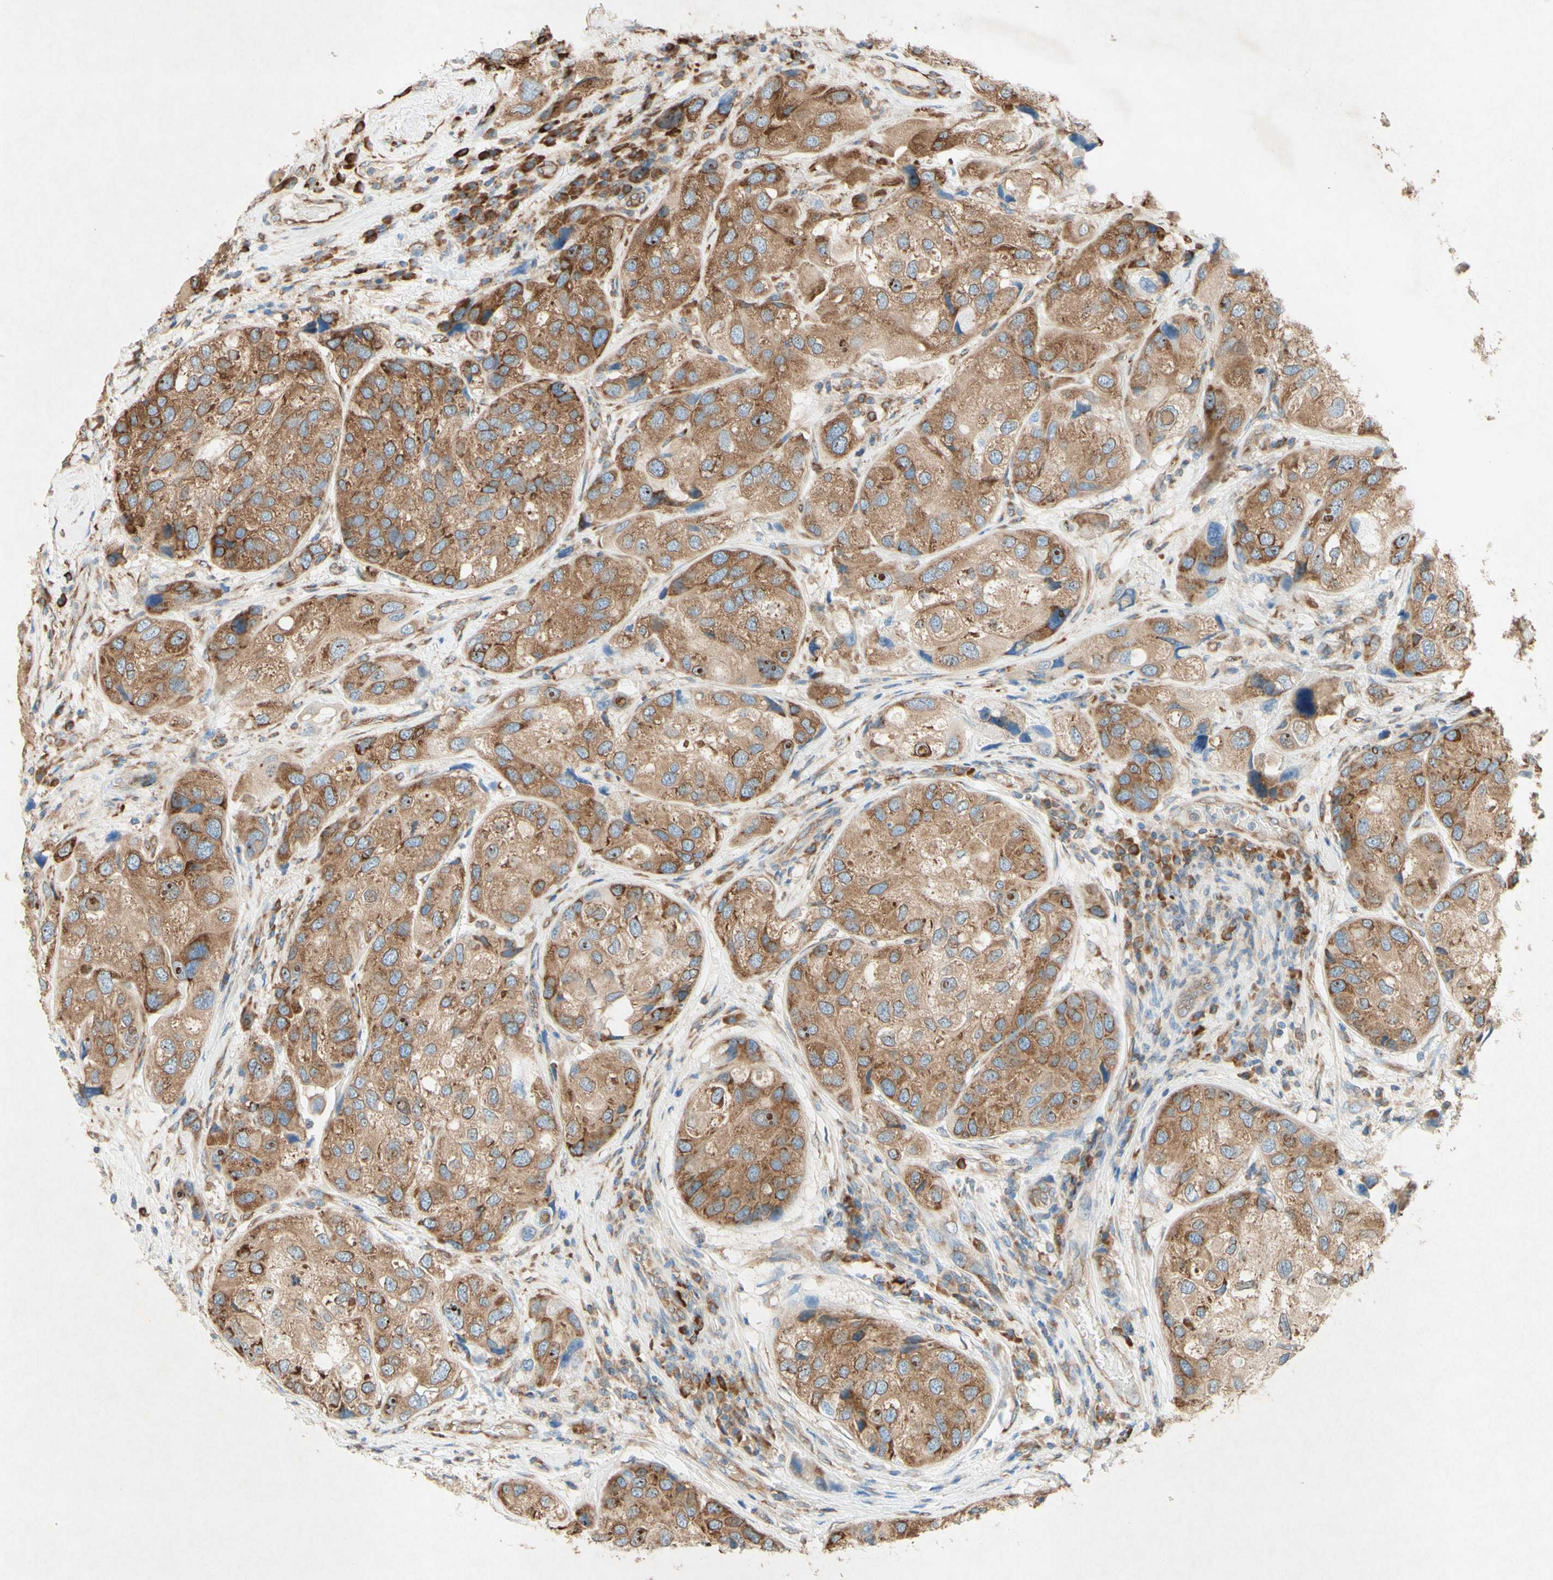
{"staining": {"intensity": "moderate", "quantity": ">75%", "location": "cytoplasmic/membranous"}, "tissue": "urothelial cancer", "cell_type": "Tumor cells", "image_type": "cancer", "snomed": [{"axis": "morphology", "description": "Urothelial carcinoma, High grade"}, {"axis": "topography", "description": "Urinary bladder"}], "caption": "IHC image of human urothelial cancer stained for a protein (brown), which demonstrates medium levels of moderate cytoplasmic/membranous staining in approximately >75% of tumor cells.", "gene": "PABPC1", "patient": {"sex": "female", "age": 64}}